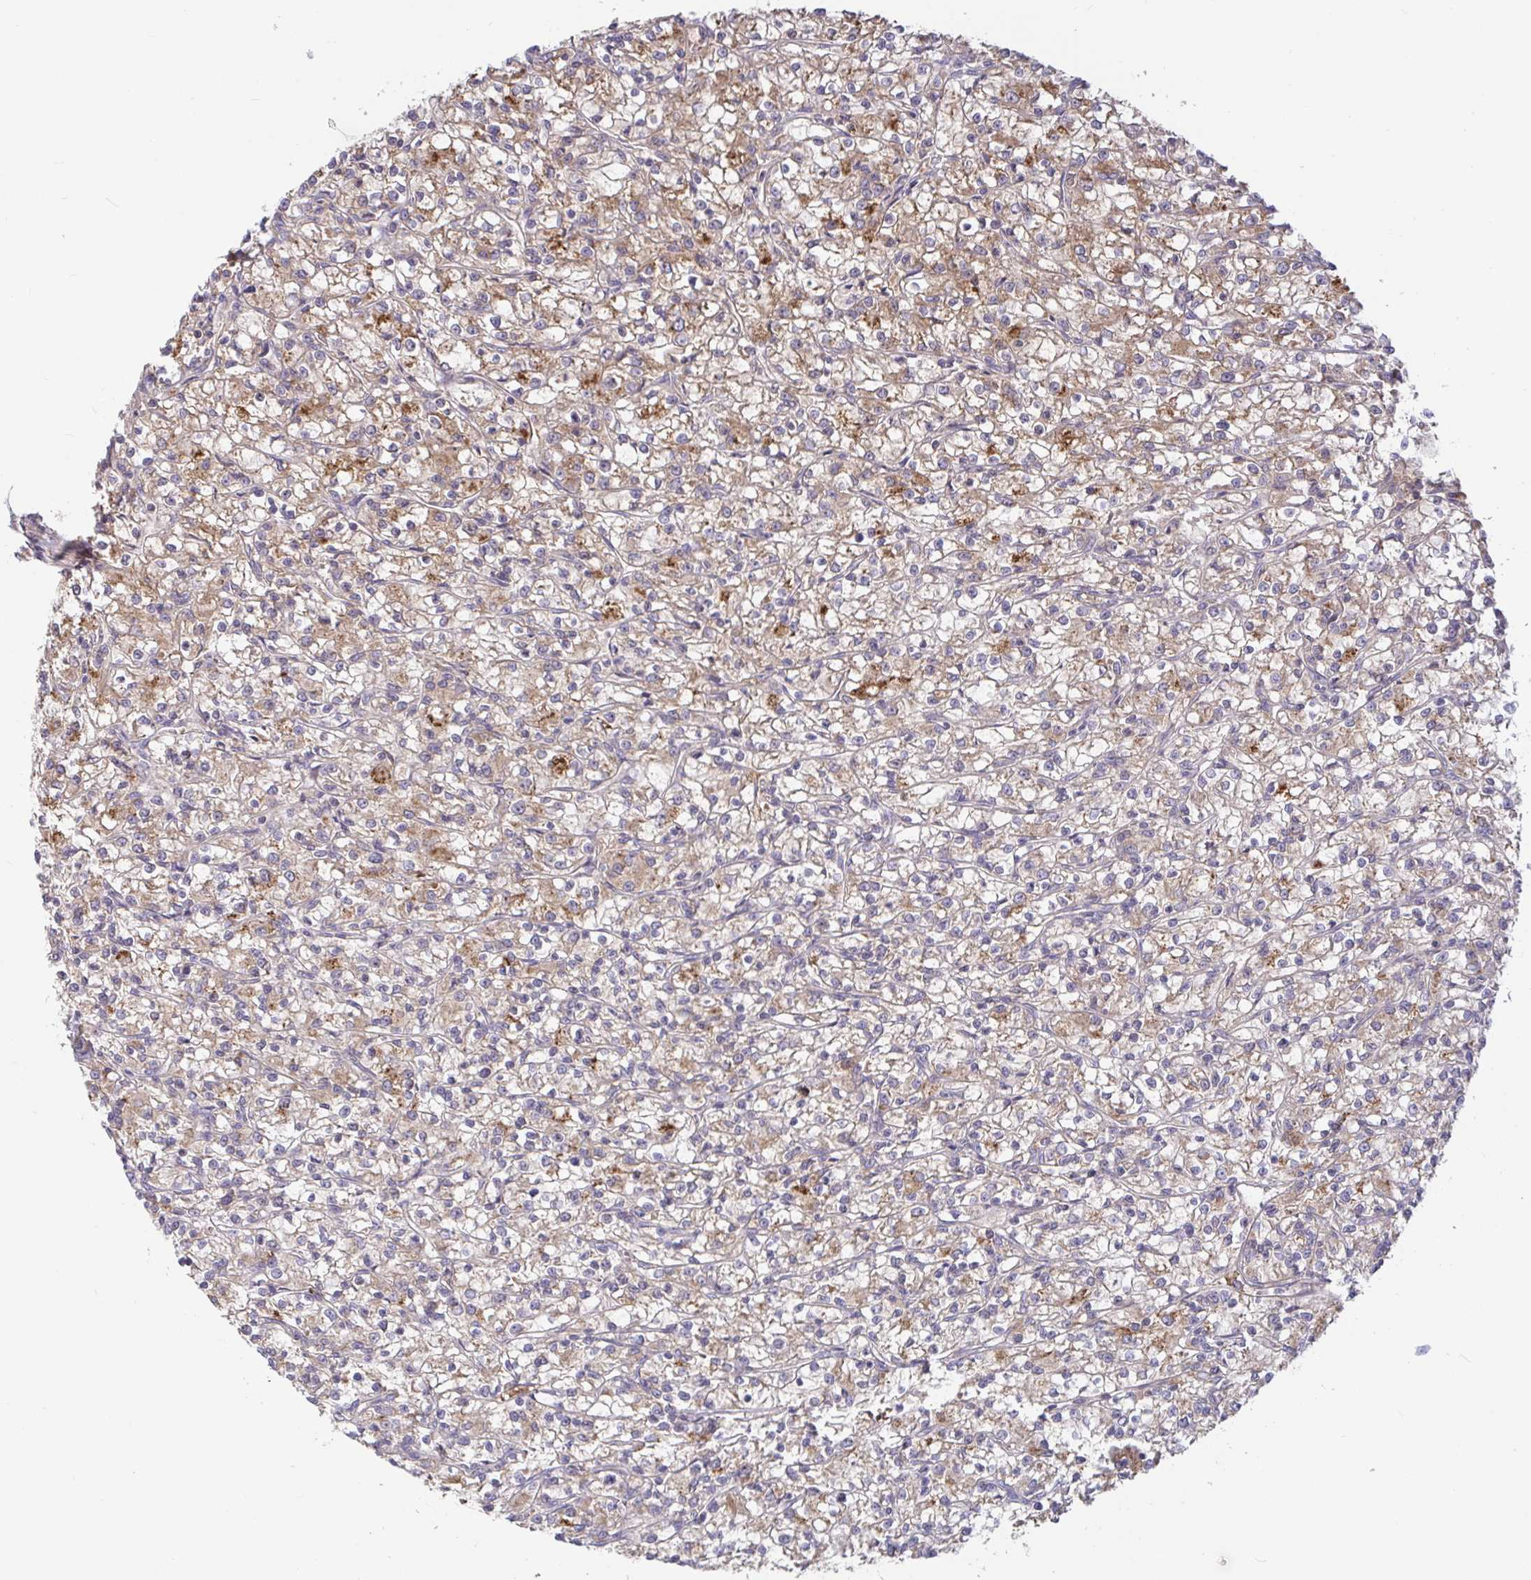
{"staining": {"intensity": "weak", "quantity": ">75%", "location": "cytoplasmic/membranous"}, "tissue": "renal cancer", "cell_type": "Tumor cells", "image_type": "cancer", "snomed": [{"axis": "morphology", "description": "Adenocarcinoma, NOS"}, {"axis": "topography", "description": "Kidney"}], "caption": "A photomicrograph showing weak cytoplasmic/membranous positivity in approximately >75% of tumor cells in renal cancer, as visualized by brown immunohistochemical staining.", "gene": "LARP1", "patient": {"sex": "female", "age": 59}}